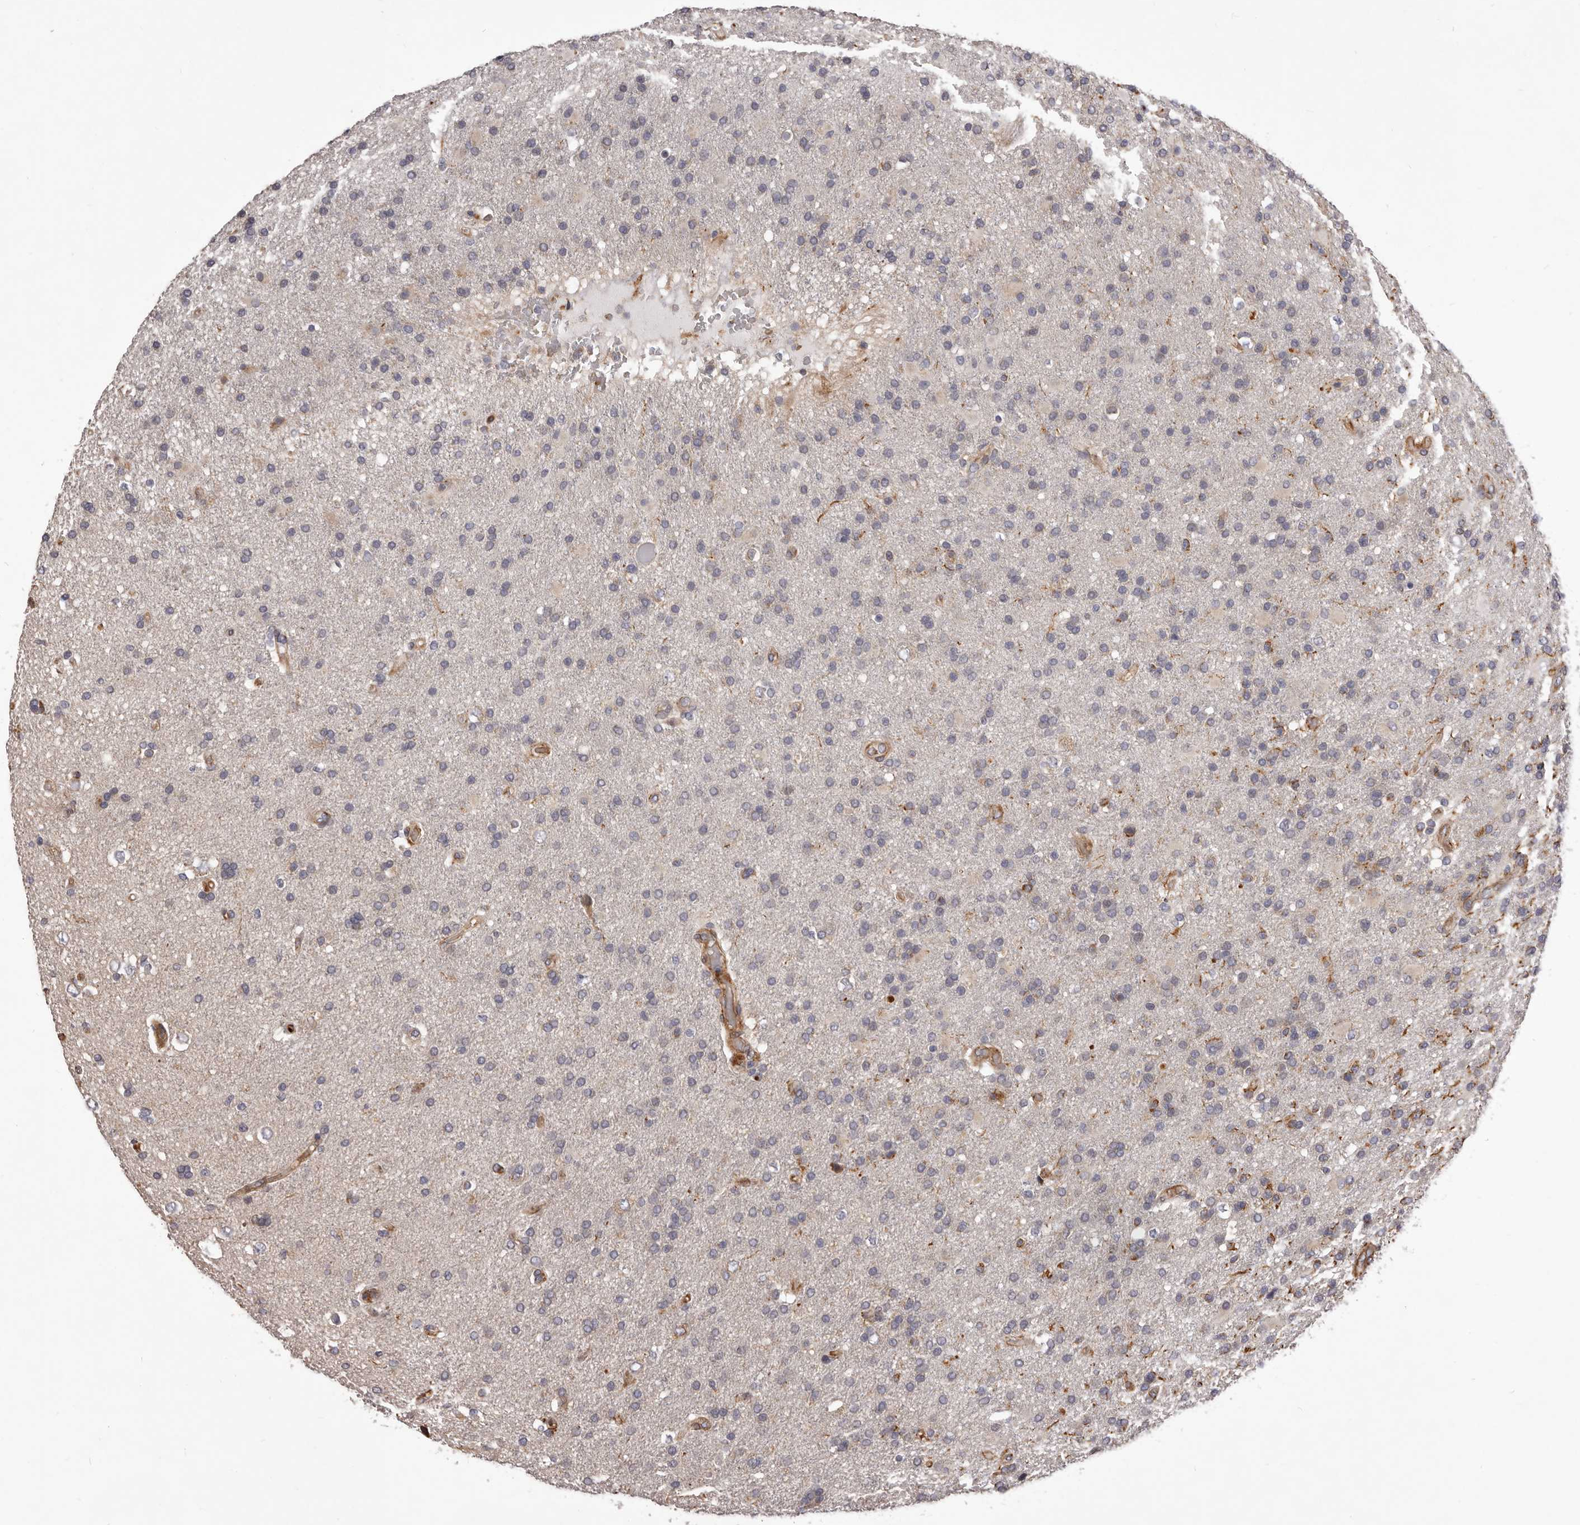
{"staining": {"intensity": "negative", "quantity": "none", "location": "none"}, "tissue": "glioma", "cell_type": "Tumor cells", "image_type": "cancer", "snomed": [{"axis": "morphology", "description": "Glioma, malignant, High grade"}, {"axis": "topography", "description": "Brain"}], "caption": "This is a image of immunohistochemistry staining of malignant glioma (high-grade), which shows no positivity in tumor cells.", "gene": "ALPK1", "patient": {"sex": "male", "age": 72}}